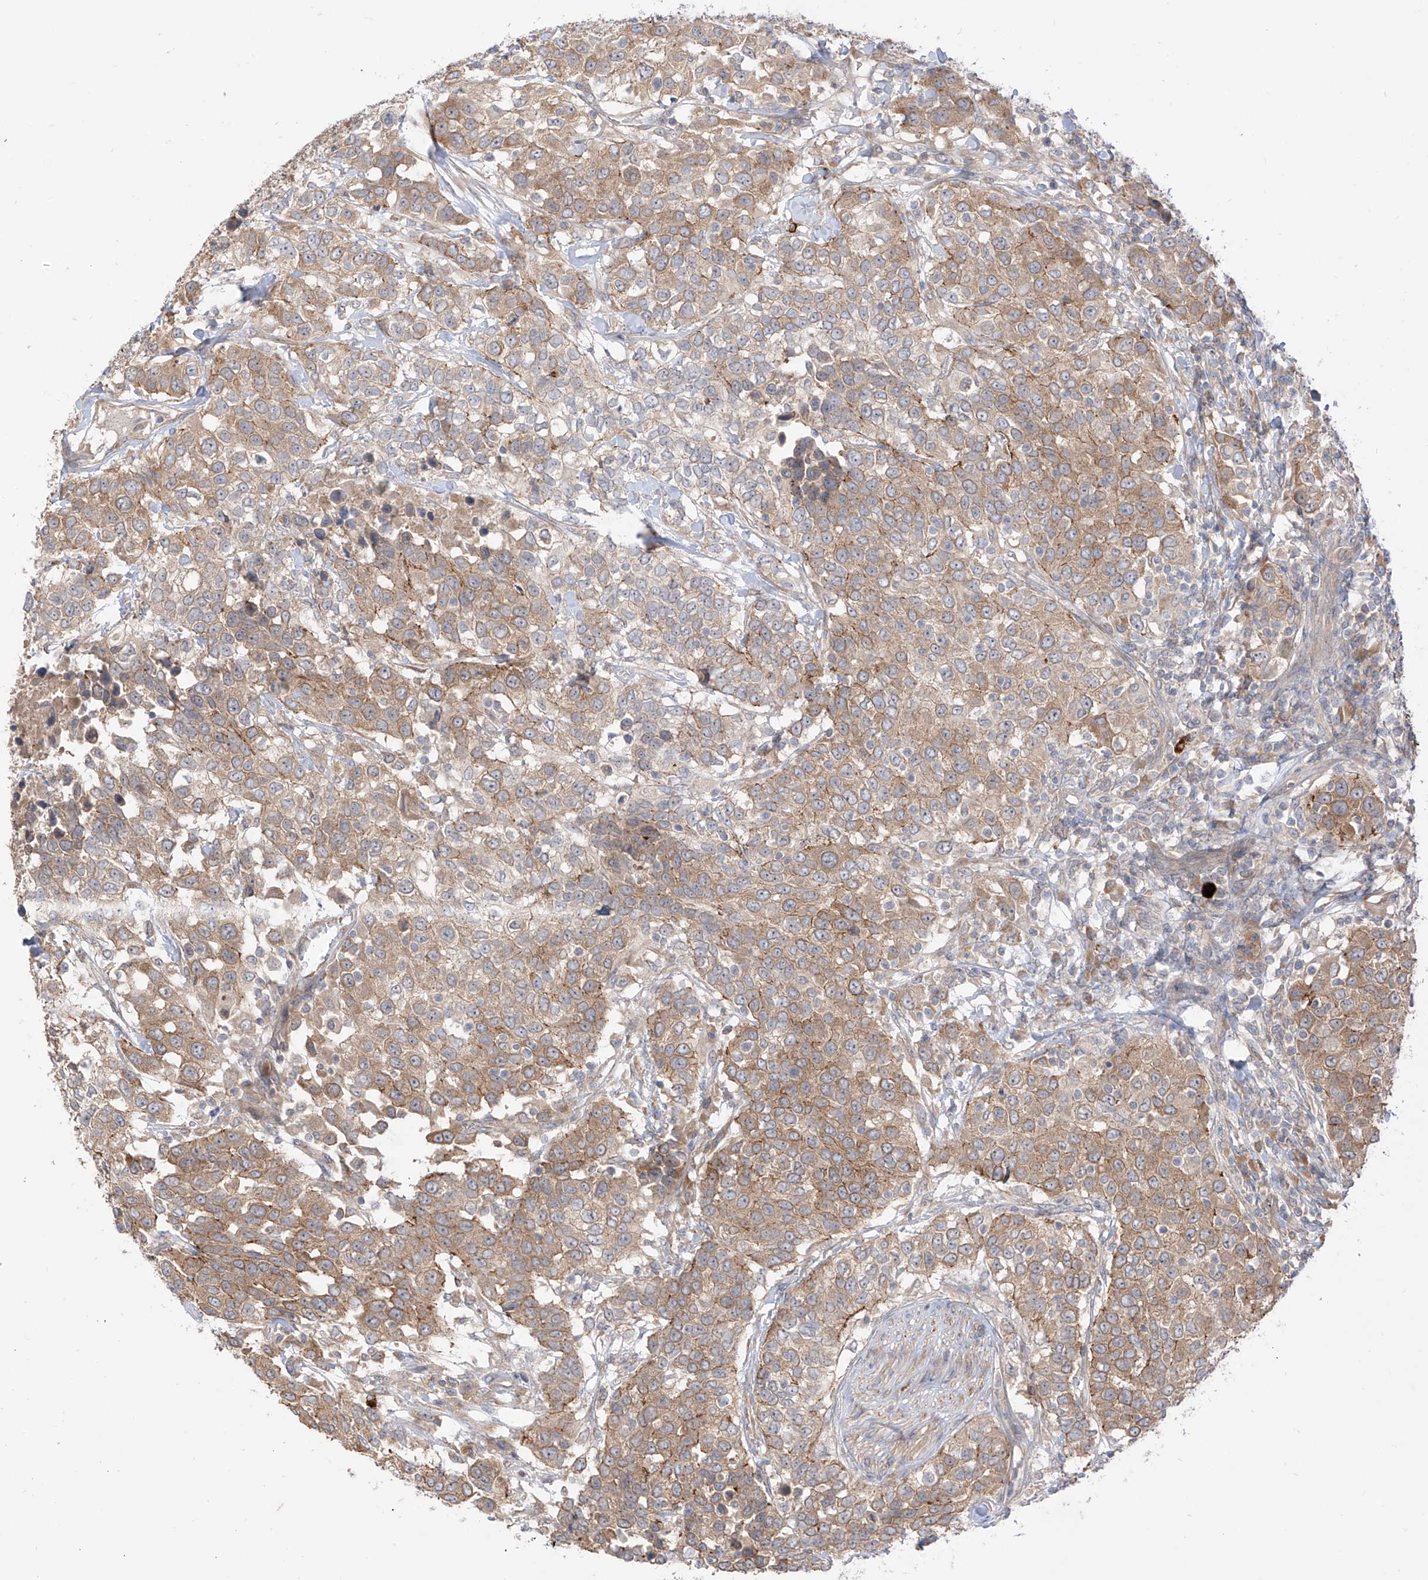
{"staining": {"intensity": "weak", "quantity": ">75%", "location": "cytoplasmic/membranous"}, "tissue": "urothelial cancer", "cell_type": "Tumor cells", "image_type": "cancer", "snomed": [{"axis": "morphology", "description": "Urothelial carcinoma, High grade"}, {"axis": "topography", "description": "Urinary bladder"}], "caption": "Urothelial cancer was stained to show a protein in brown. There is low levels of weak cytoplasmic/membranous positivity in approximately >75% of tumor cells. (DAB (3,3'-diaminobenzidine) IHC, brown staining for protein, blue staining for nuclei).", "gene": "MTUS2", "patient": {"sex": "female", "age": 80}}